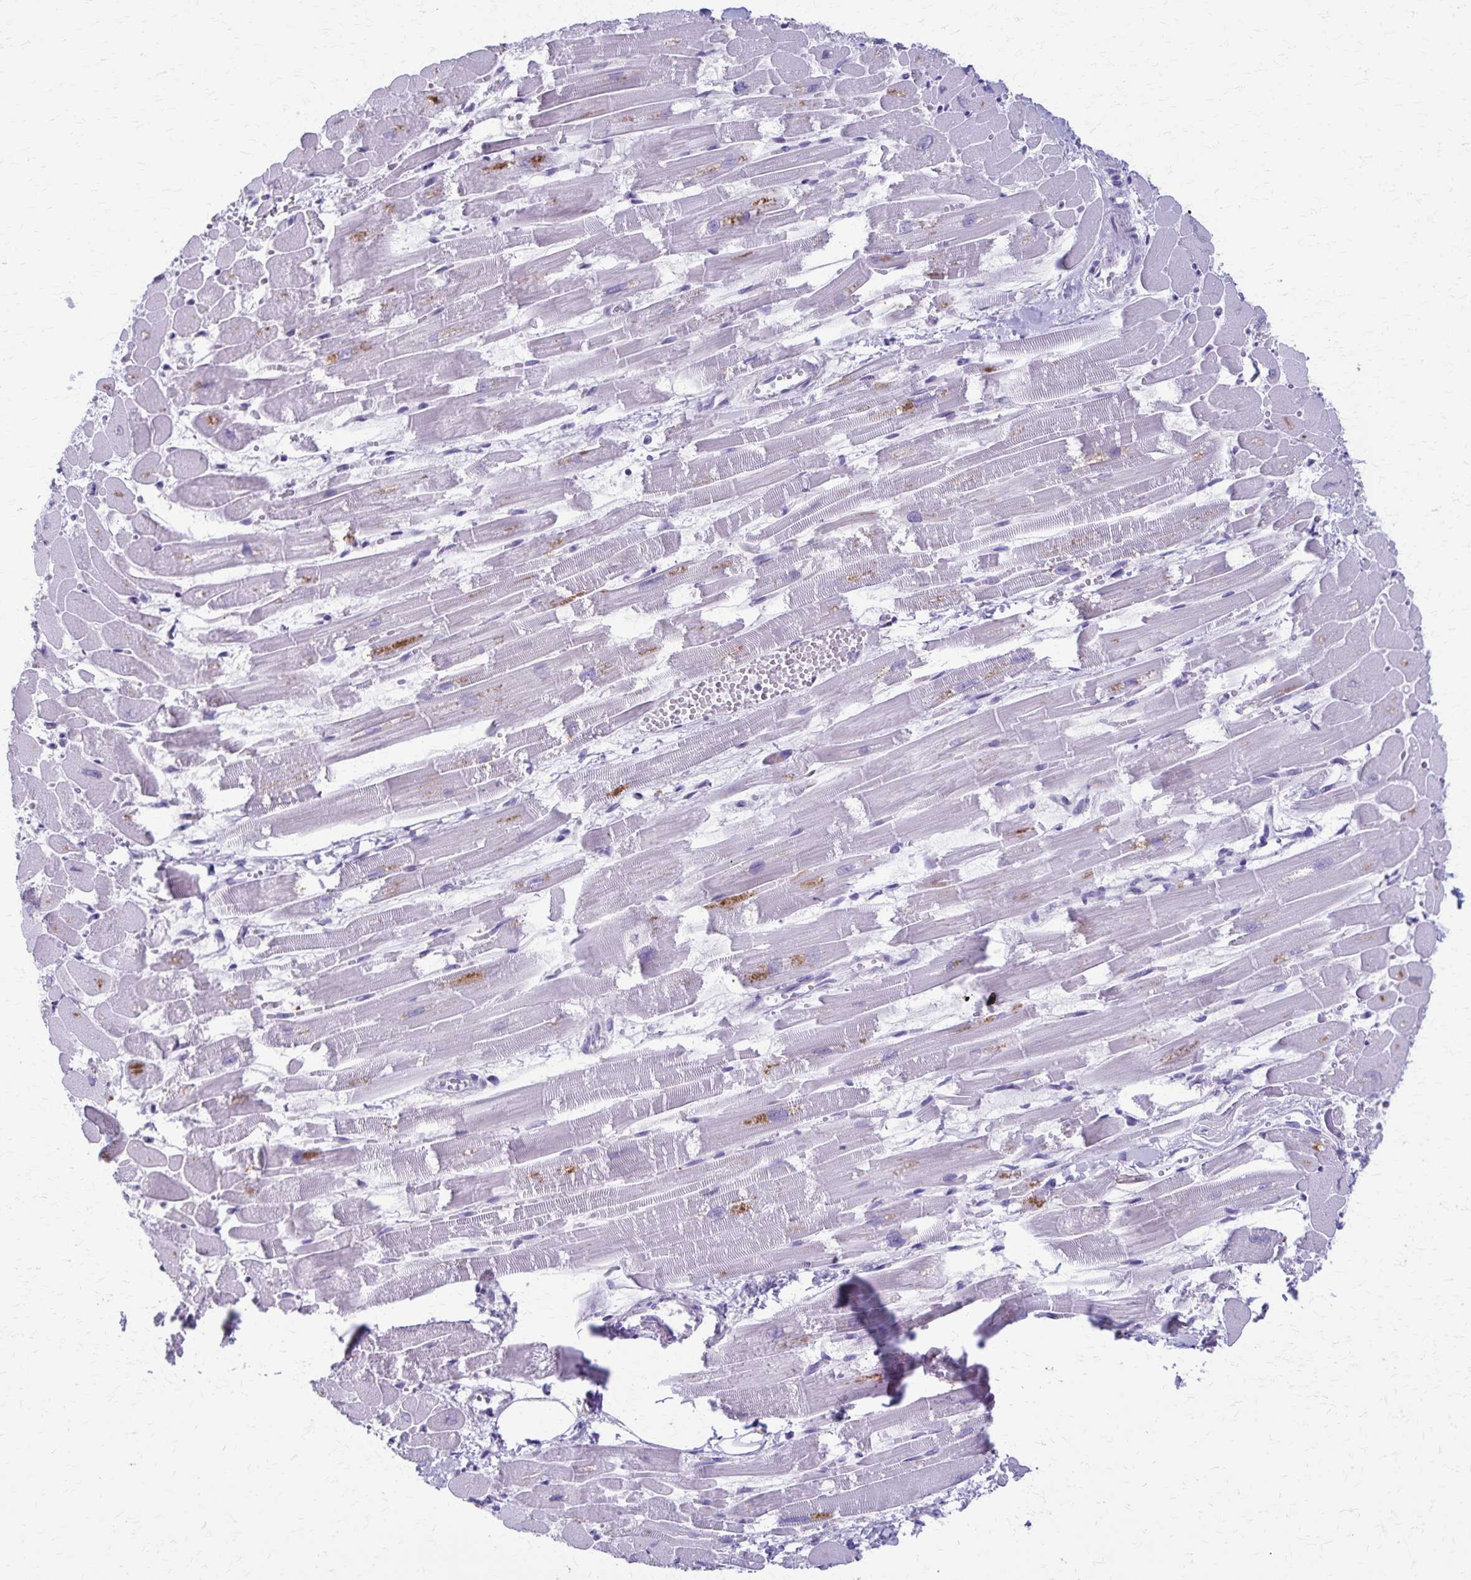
{"staining": {"intensity": "moderate", "quantity": "<25%", "location": "cytoplasmic/membranous"}, "tissue": "heart muscle", "cell_type": "Cardiomyocytes", "image_type": "normal", "snomed": [{"axis": "morphology", "description": "Normal tissue, NOS"}, {"axis": "topography", "description": "Heart"}], "caption": "Brown immunohistochemical staining in unremarkable heart muscle displays moderate cytoplasmic/membranous positivity in about <25% of cardiomyocytes. The protein of interest is stained brown, and the nuclei are stained in blue (DAB (3,3'-diaminobenzidine) IHC with brightfield microscopy, high magnification).", "gene": "TMEM60", "patient": {"sex": "female", "age": 52}}